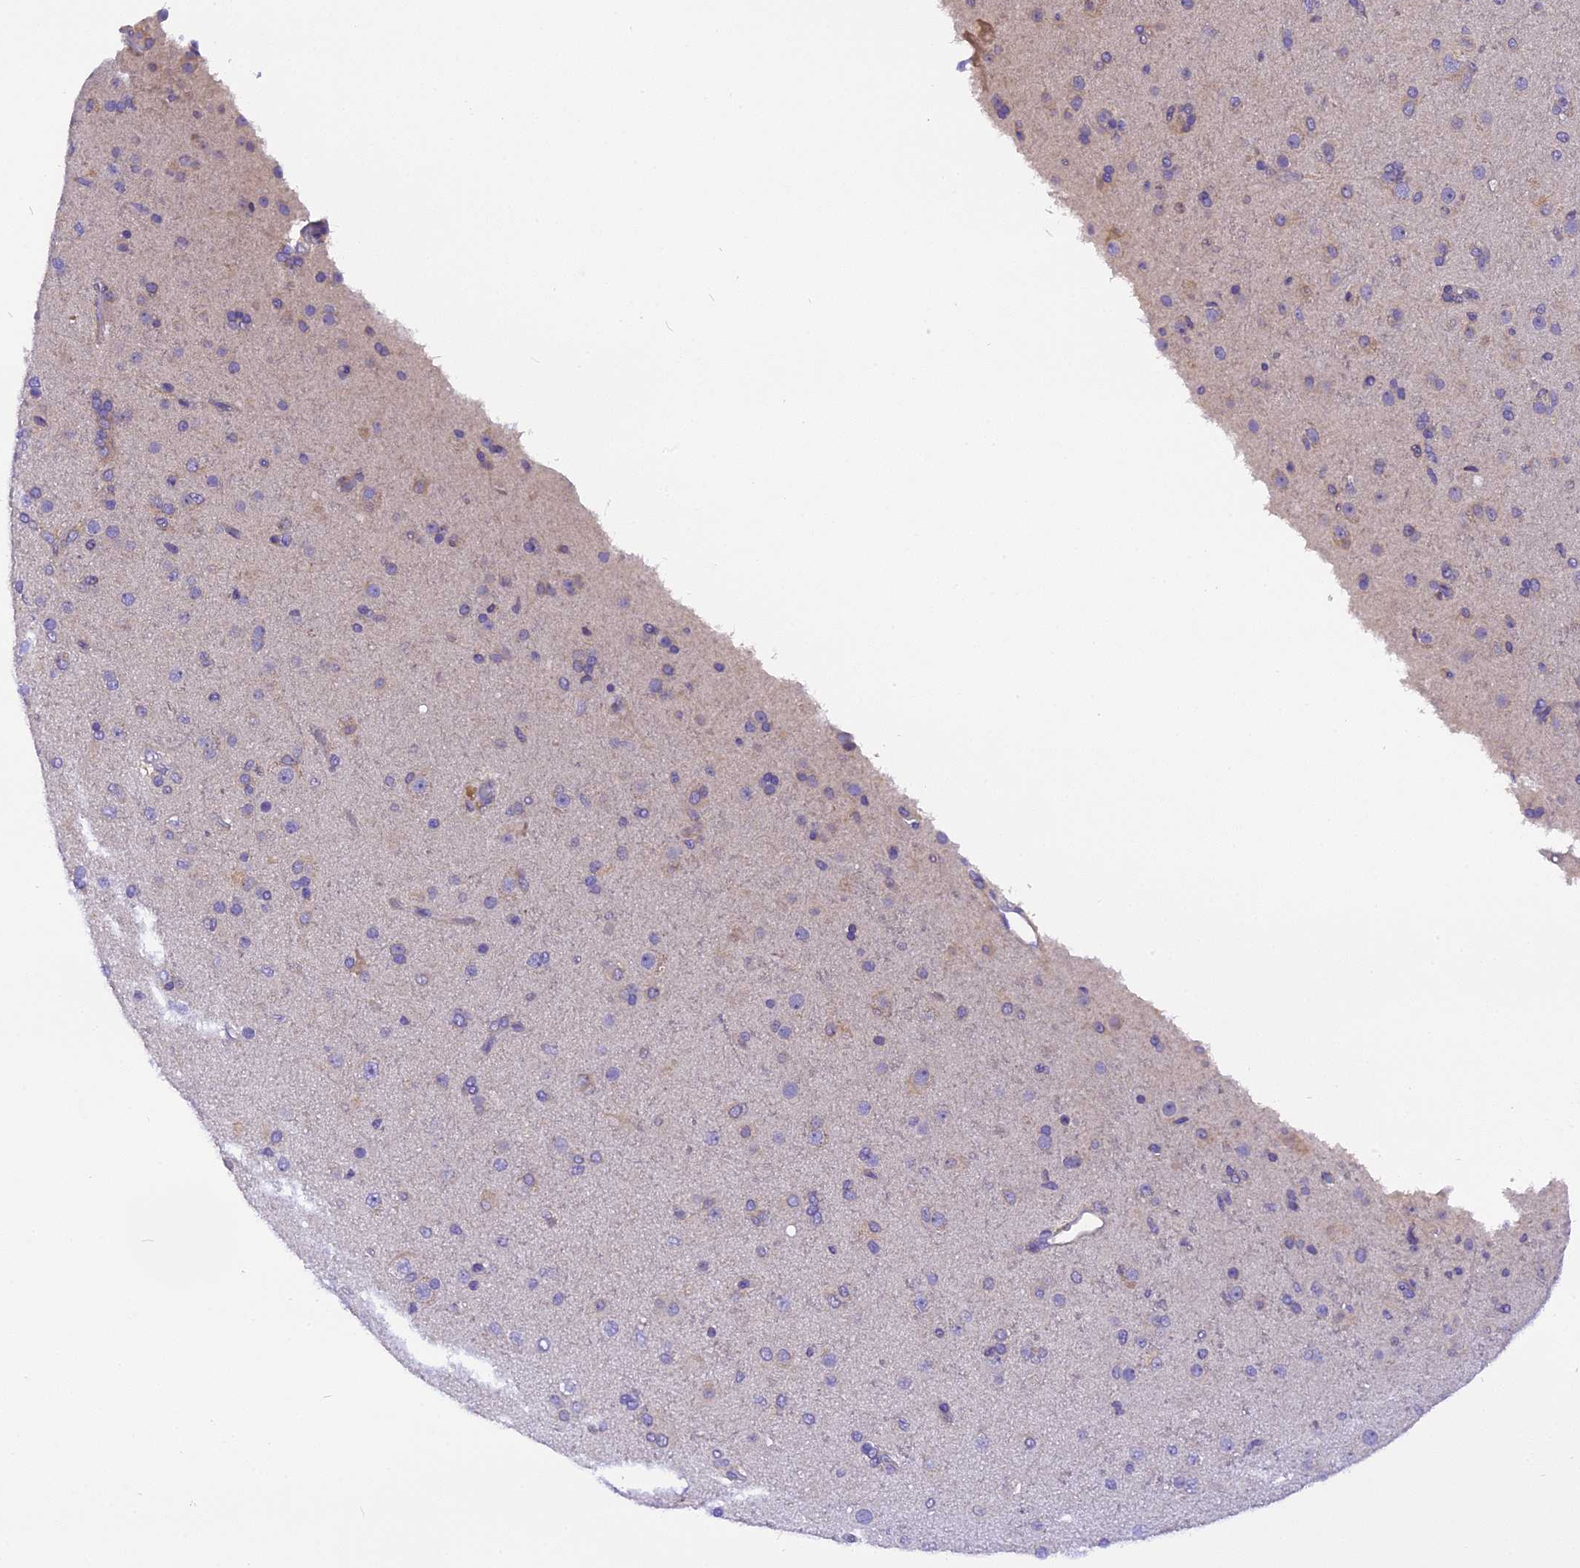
{"staining": {"intensity": "negative", "quantity": "none", "location": "none"}, "tissue": "glioma", "cell_type": "Tumor cells", "image_type": "cancer", "snomed": [{"axis": "morphology", "description": "Glioma, malignant, Low grade"}, {"axis": "topography", "description": "Brain"}], "caption": "This micrograph is of malignant low-grade glioma stained with IHC to label a protein in brown with the nuclei are counter-stained blue. There is no staining in tumor cells. Brightfield microscopy of immunohistochemistry stained with DAB (3,3'-diaminobenzidine) (brown) and hematoxylin (blue), captured at high magnification.", "gene": "TRIM3", "patient": {"sex": "male", "age": 65}}